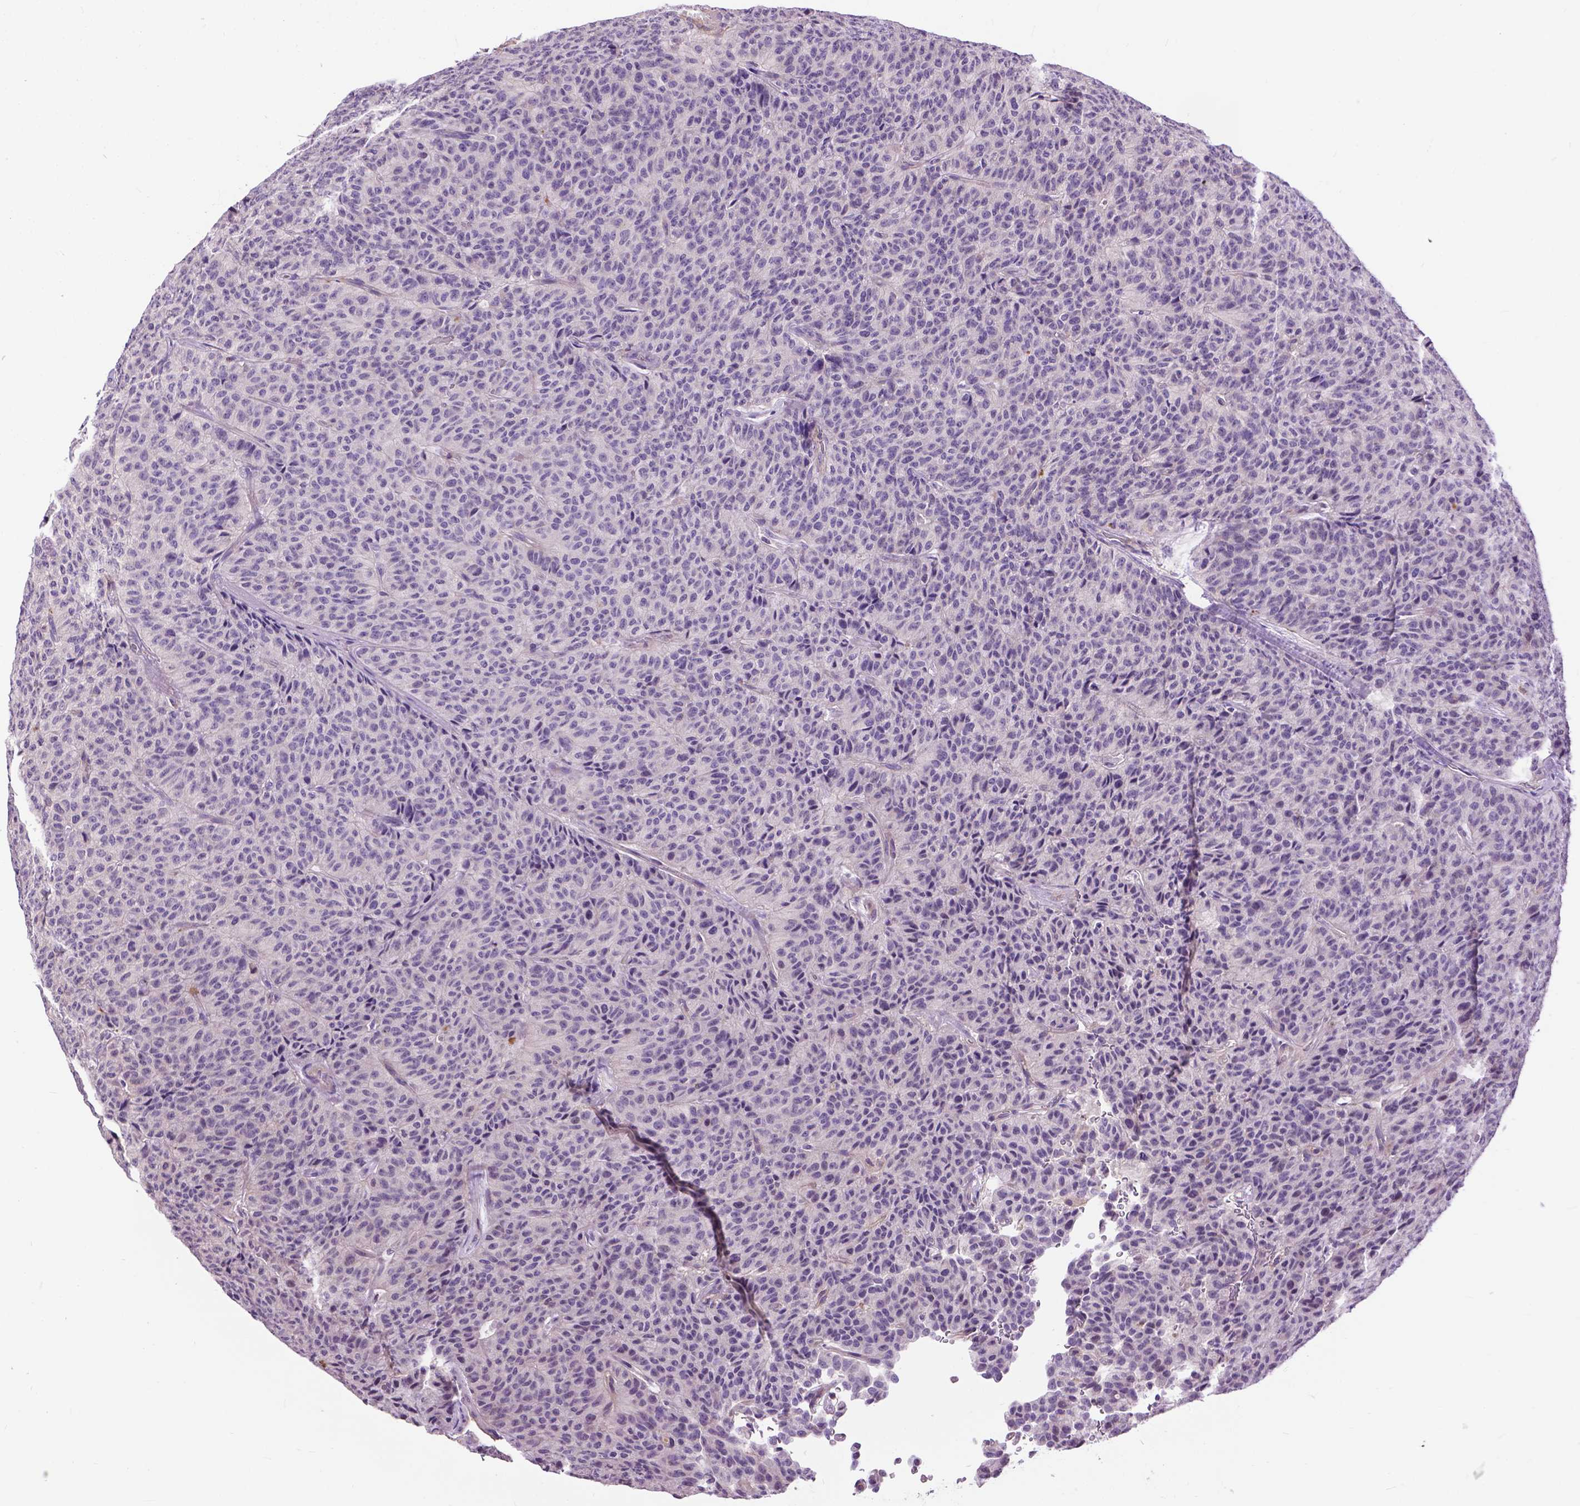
{"staining": {"intensity": "negative", "quantity": "none", "location": "none"}, "tissue": "carcinoid", "cell_type": "Tumor cells", "image_type": "cancer", "snomed": [{"axis": "morphology", "description": "Carcinoid, malignant, NOS"}, {"axis": "topography", "description": "Lung"}], "caption": "Human carcinoid (malignant) stained for a protein using immunohistochemistry (IHC) shows no positivity in tumor cells.", "gene": "JAK3", "patient": {"sex": "male", "age": 71}}